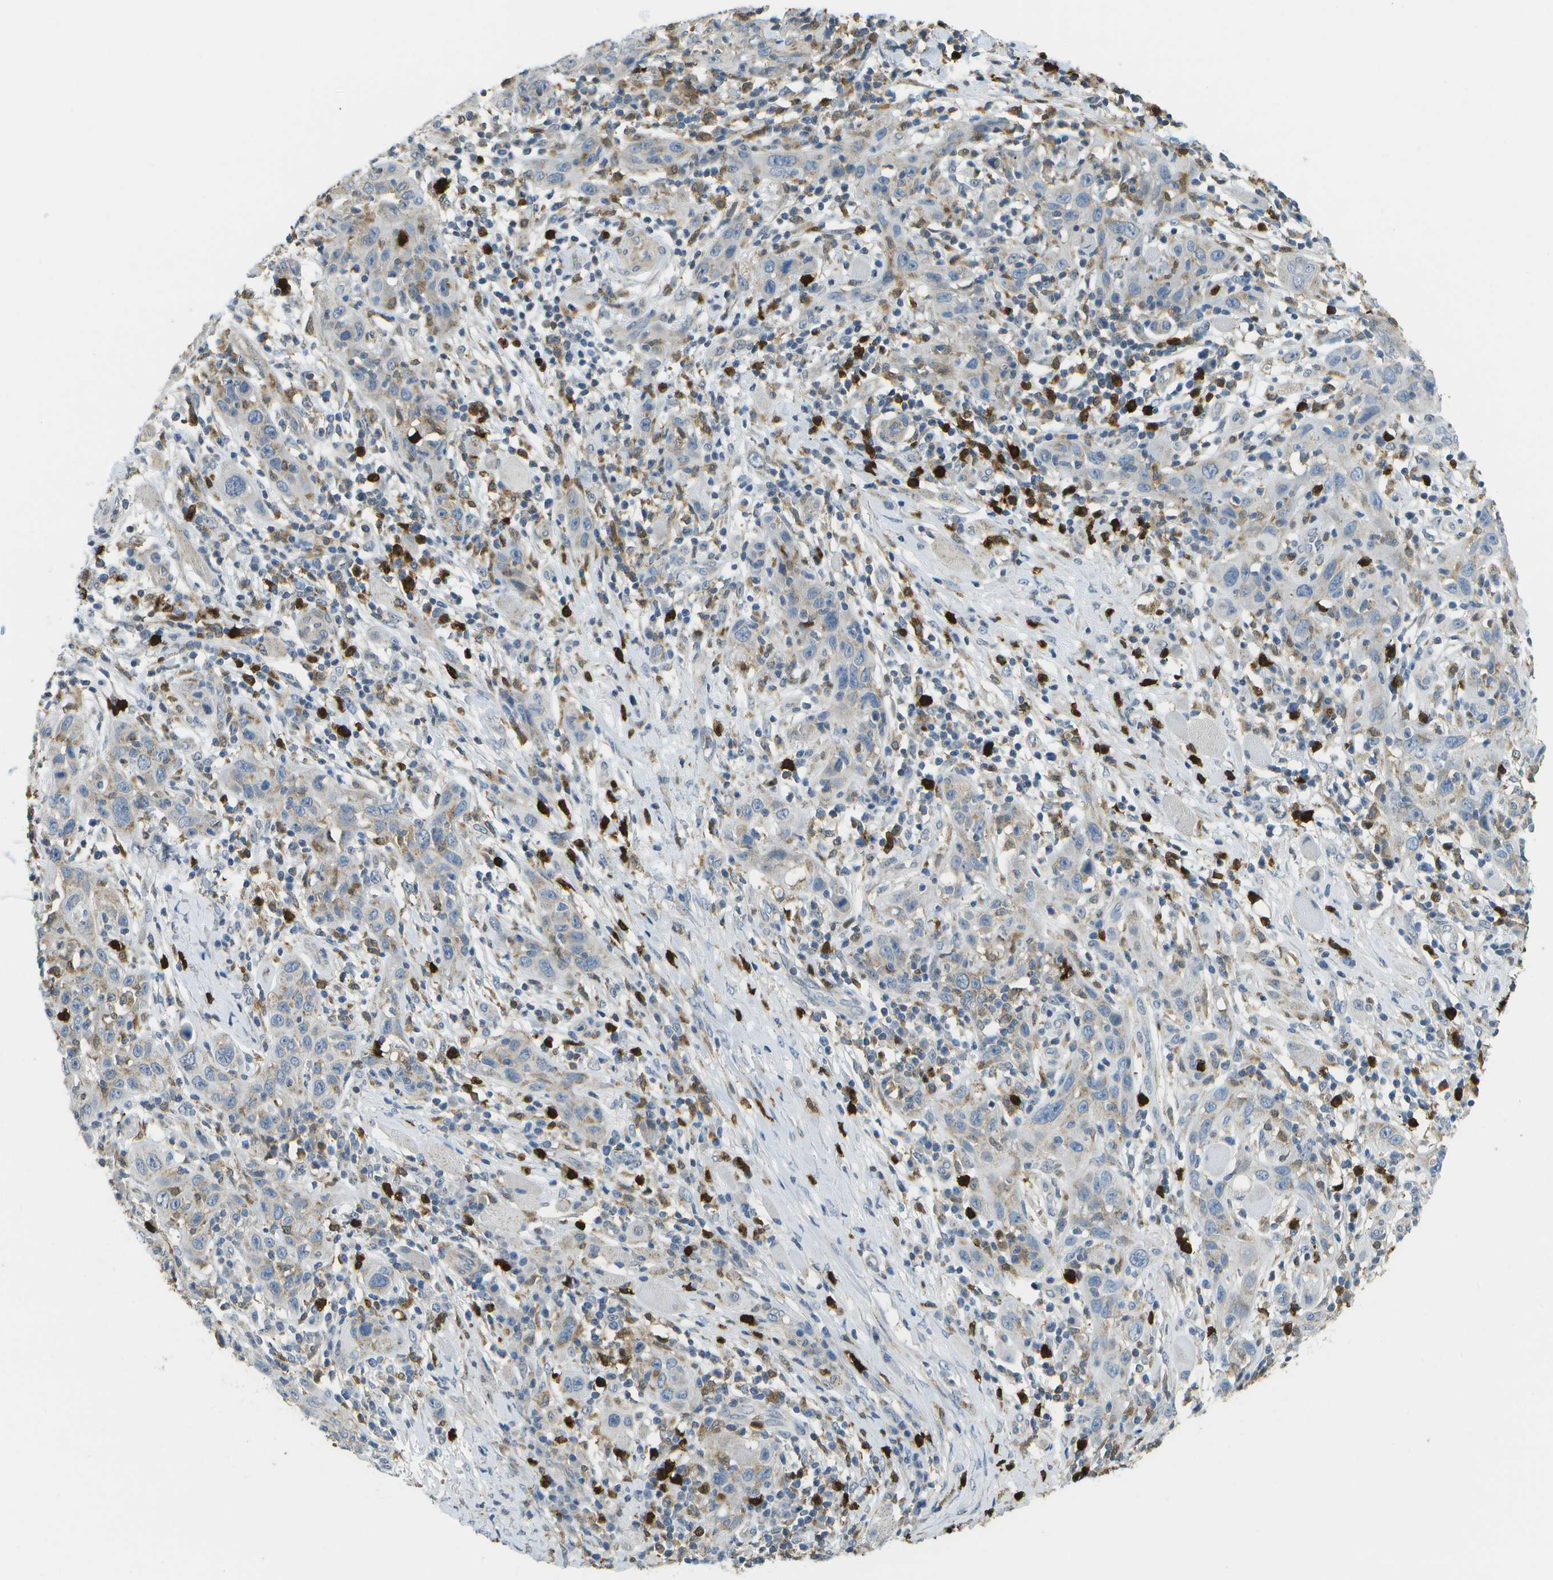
{"staining": {"intensity": "weak", "quantity": "<25%", "location": "cytoplasmic/membranous"}, "tissue": "skin cancer", "cell_type": "Tumor cells", "image_type": "cancer", "snomed": [{"axis": "morphology", "description": "Squamous cell carcinoma, NOS"}, {"axis": "topography", "description": "Skin"}], "caption": "Micrograph shows no significant protein positivity in tumor cells of skin cancer (squamous cell carcinoma).", "gene": "CACHD1", "patient": {"sex": "female", "age": 88}}